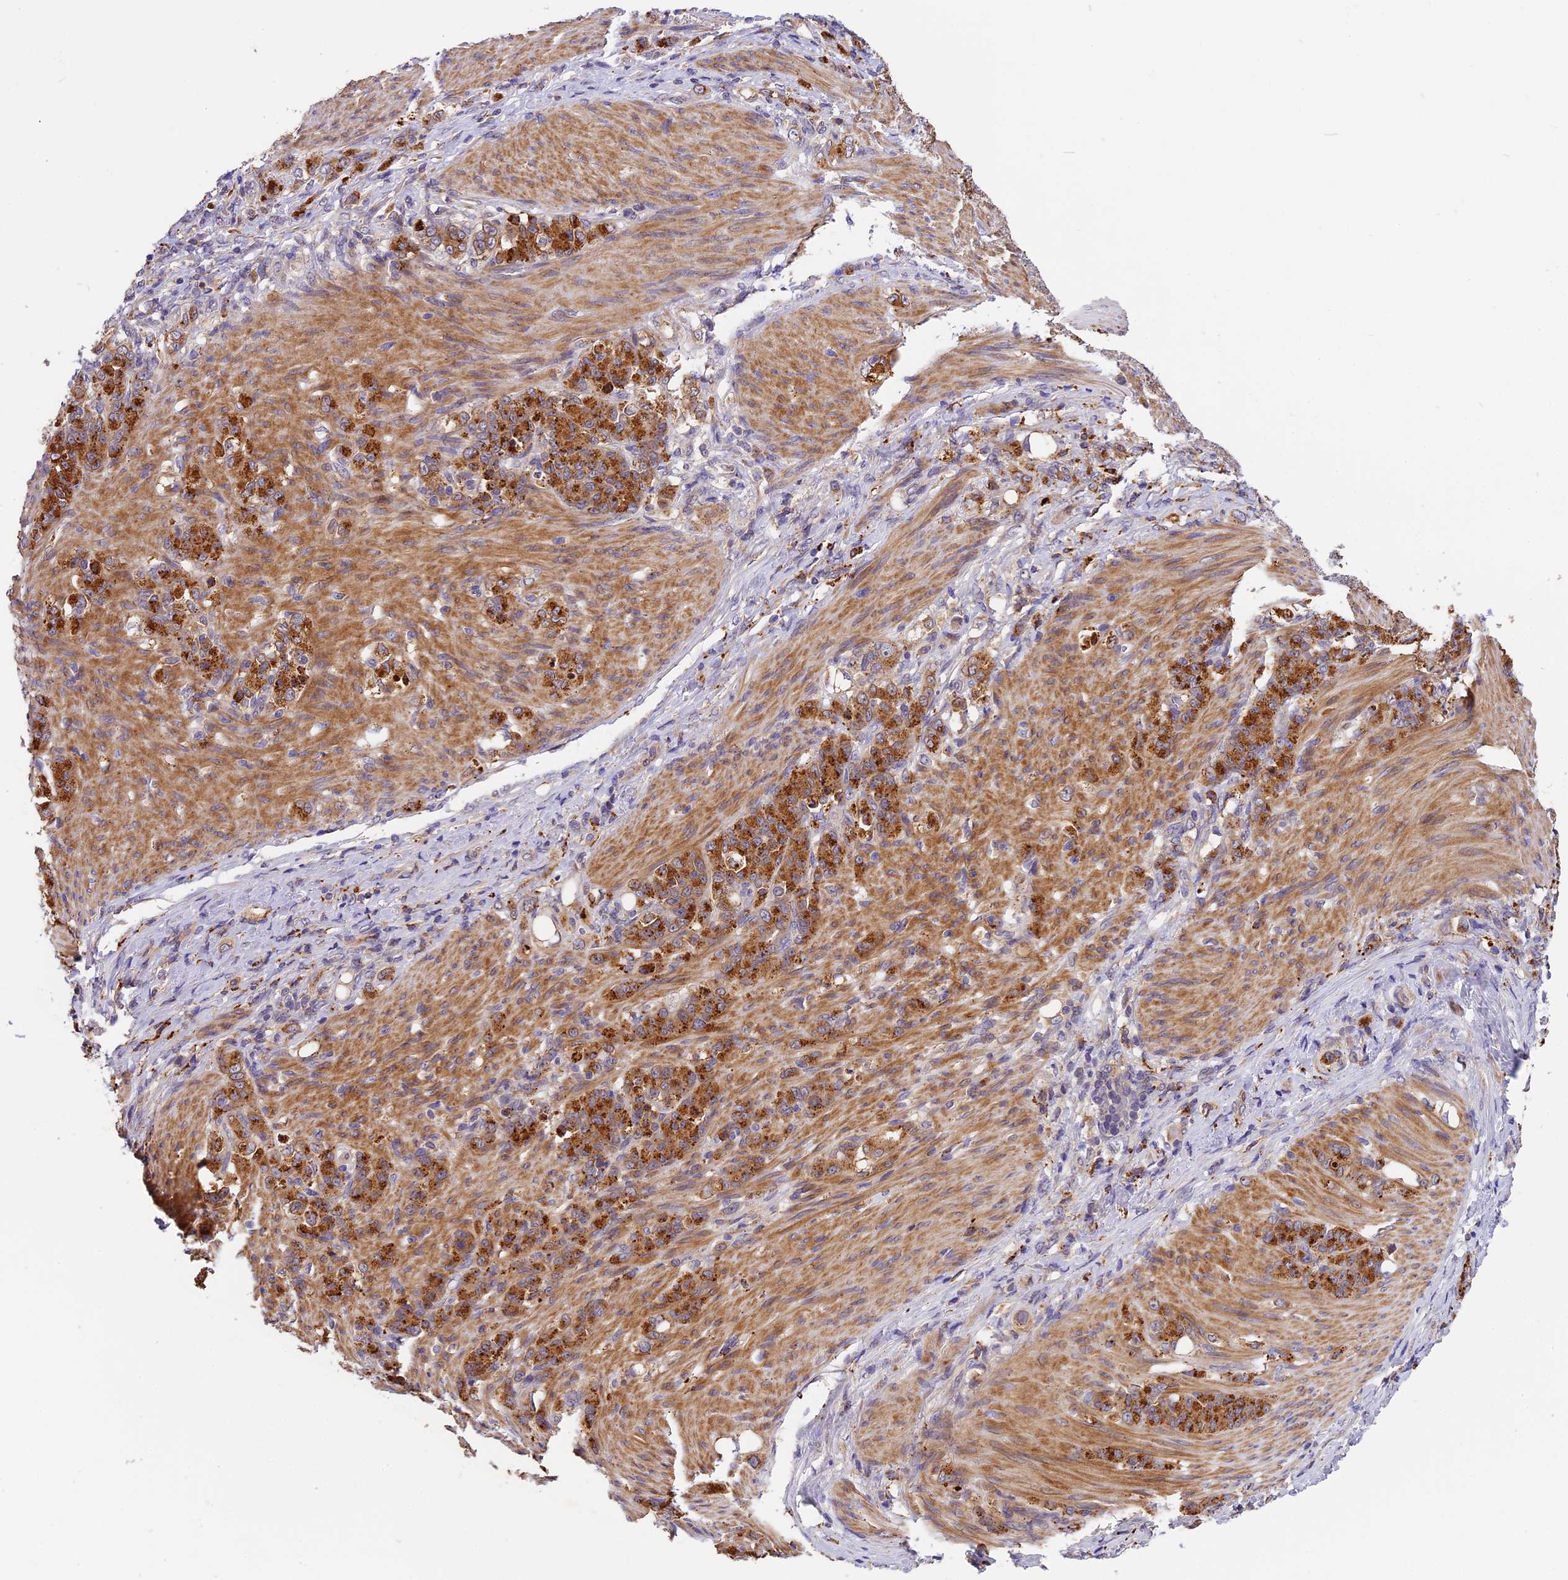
{"staining": {"intensity": "strong", "quantity": ">75%", "location": "cytoplasmic/membranous"}, "tissue": "stomach cancer", "cell_type": "Tumor cells", "image_type": "cancer", "snomed": [{"axis": "morphology", "description": "Adenocarcinoma, NOS"}, {"axis": "topography", "description": "Stomach"}], "caption": "Immunohistochemical staining of adenocarcinoma (stomach) displays strong cytoplasmic/membranous protein expression in approximately >75% of tumor cells.", "gene": "COPE", "patient": {"sex": "female", "age": 79}}